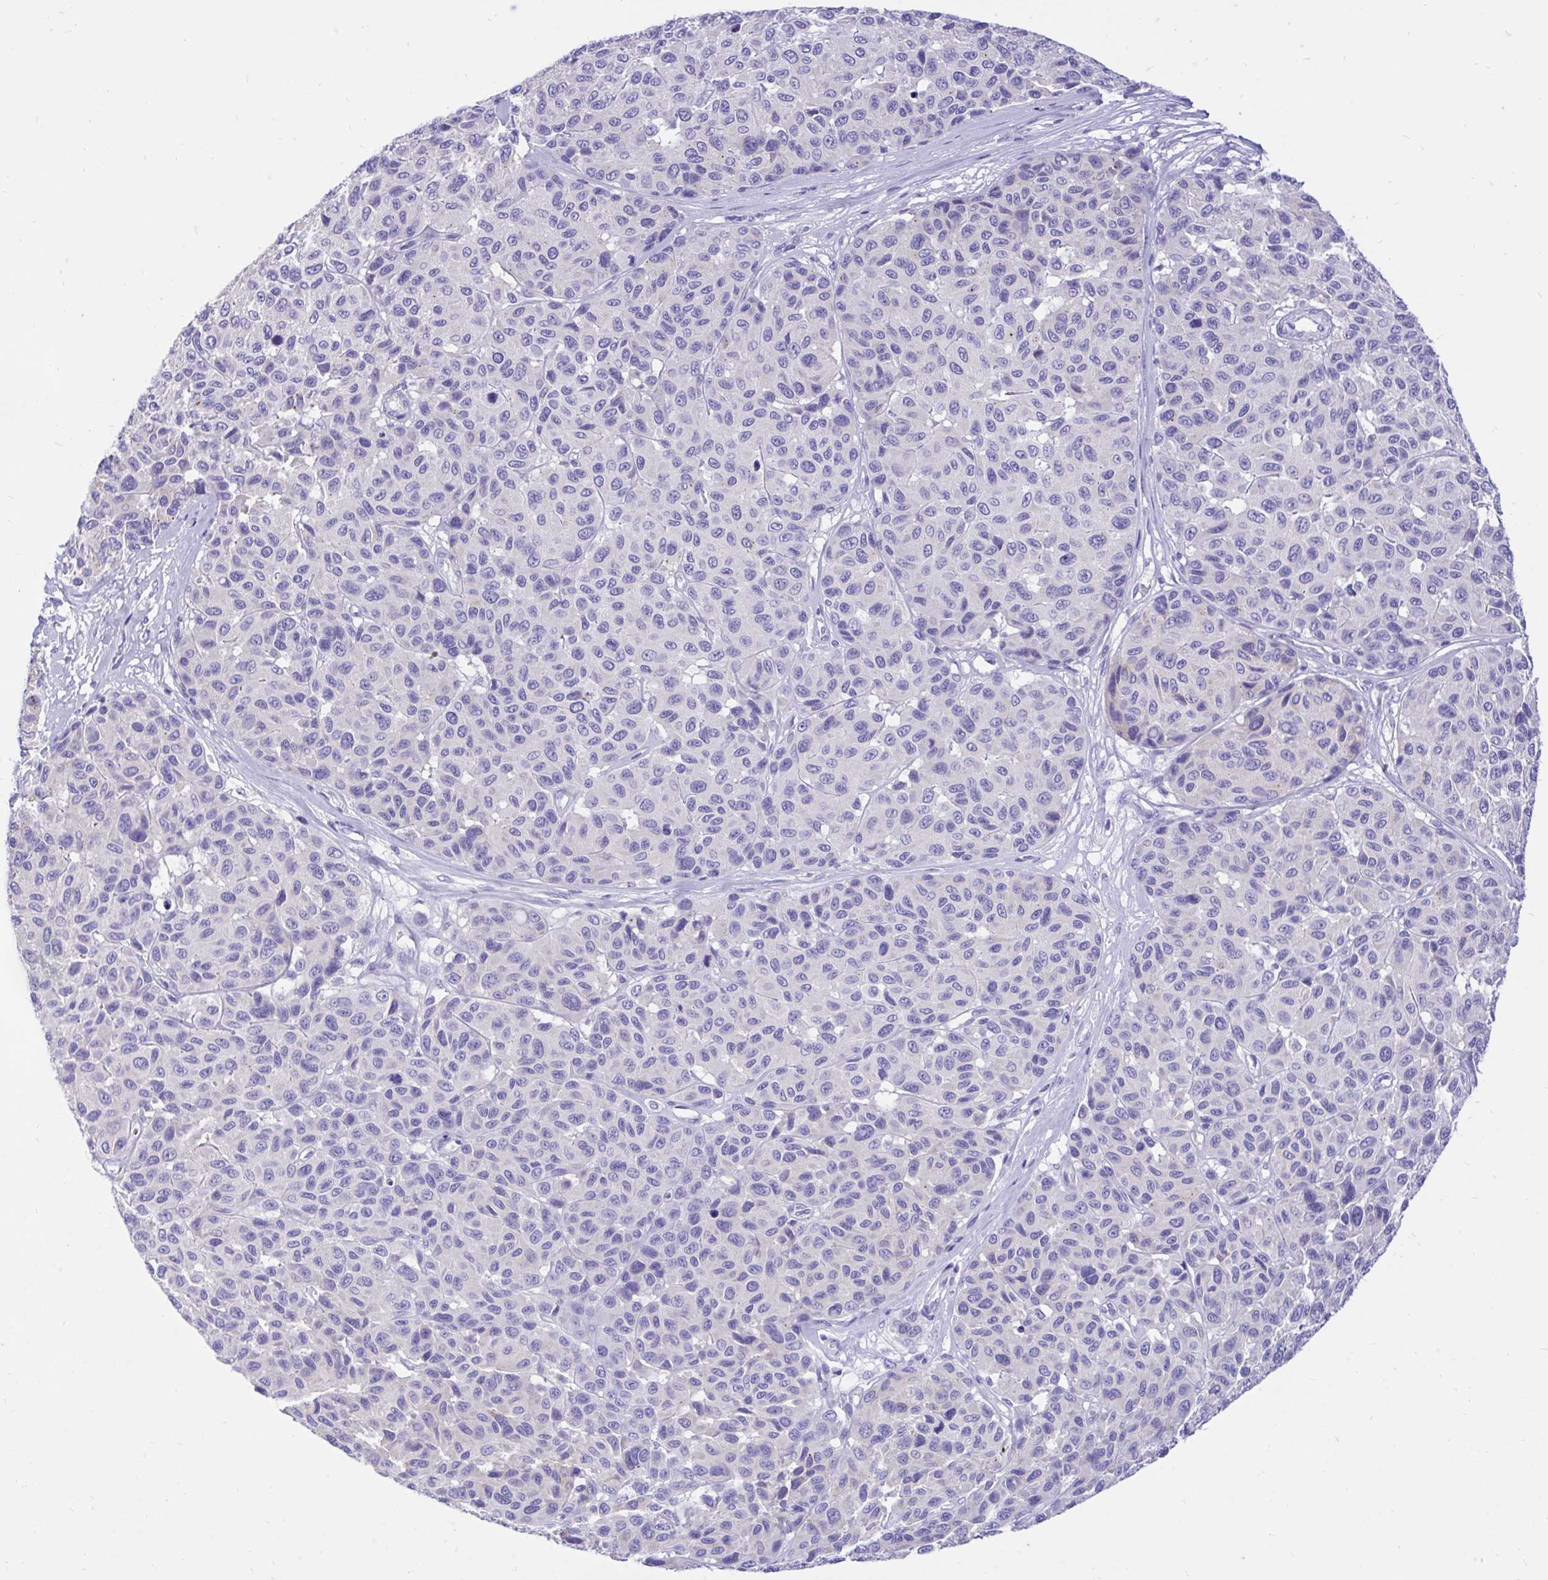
{"staining": {"intensity": "negative", "quantity": "none", "location": "none"}, "tissue": "melanoma", "cell_type": "Tumor cells", "image_type": "cancer", "snomed": [{"axis": "morphology", "description": "Malignant melanoma, NOS"}, {"axis": "topography", "description": "Skin"}], "caption": "A photomicrograph of melanoma stained for a protein reveals no brown staining in tumor cells.", "gene": "MON1A", "patient": {"sex": "female", "age": 66}}